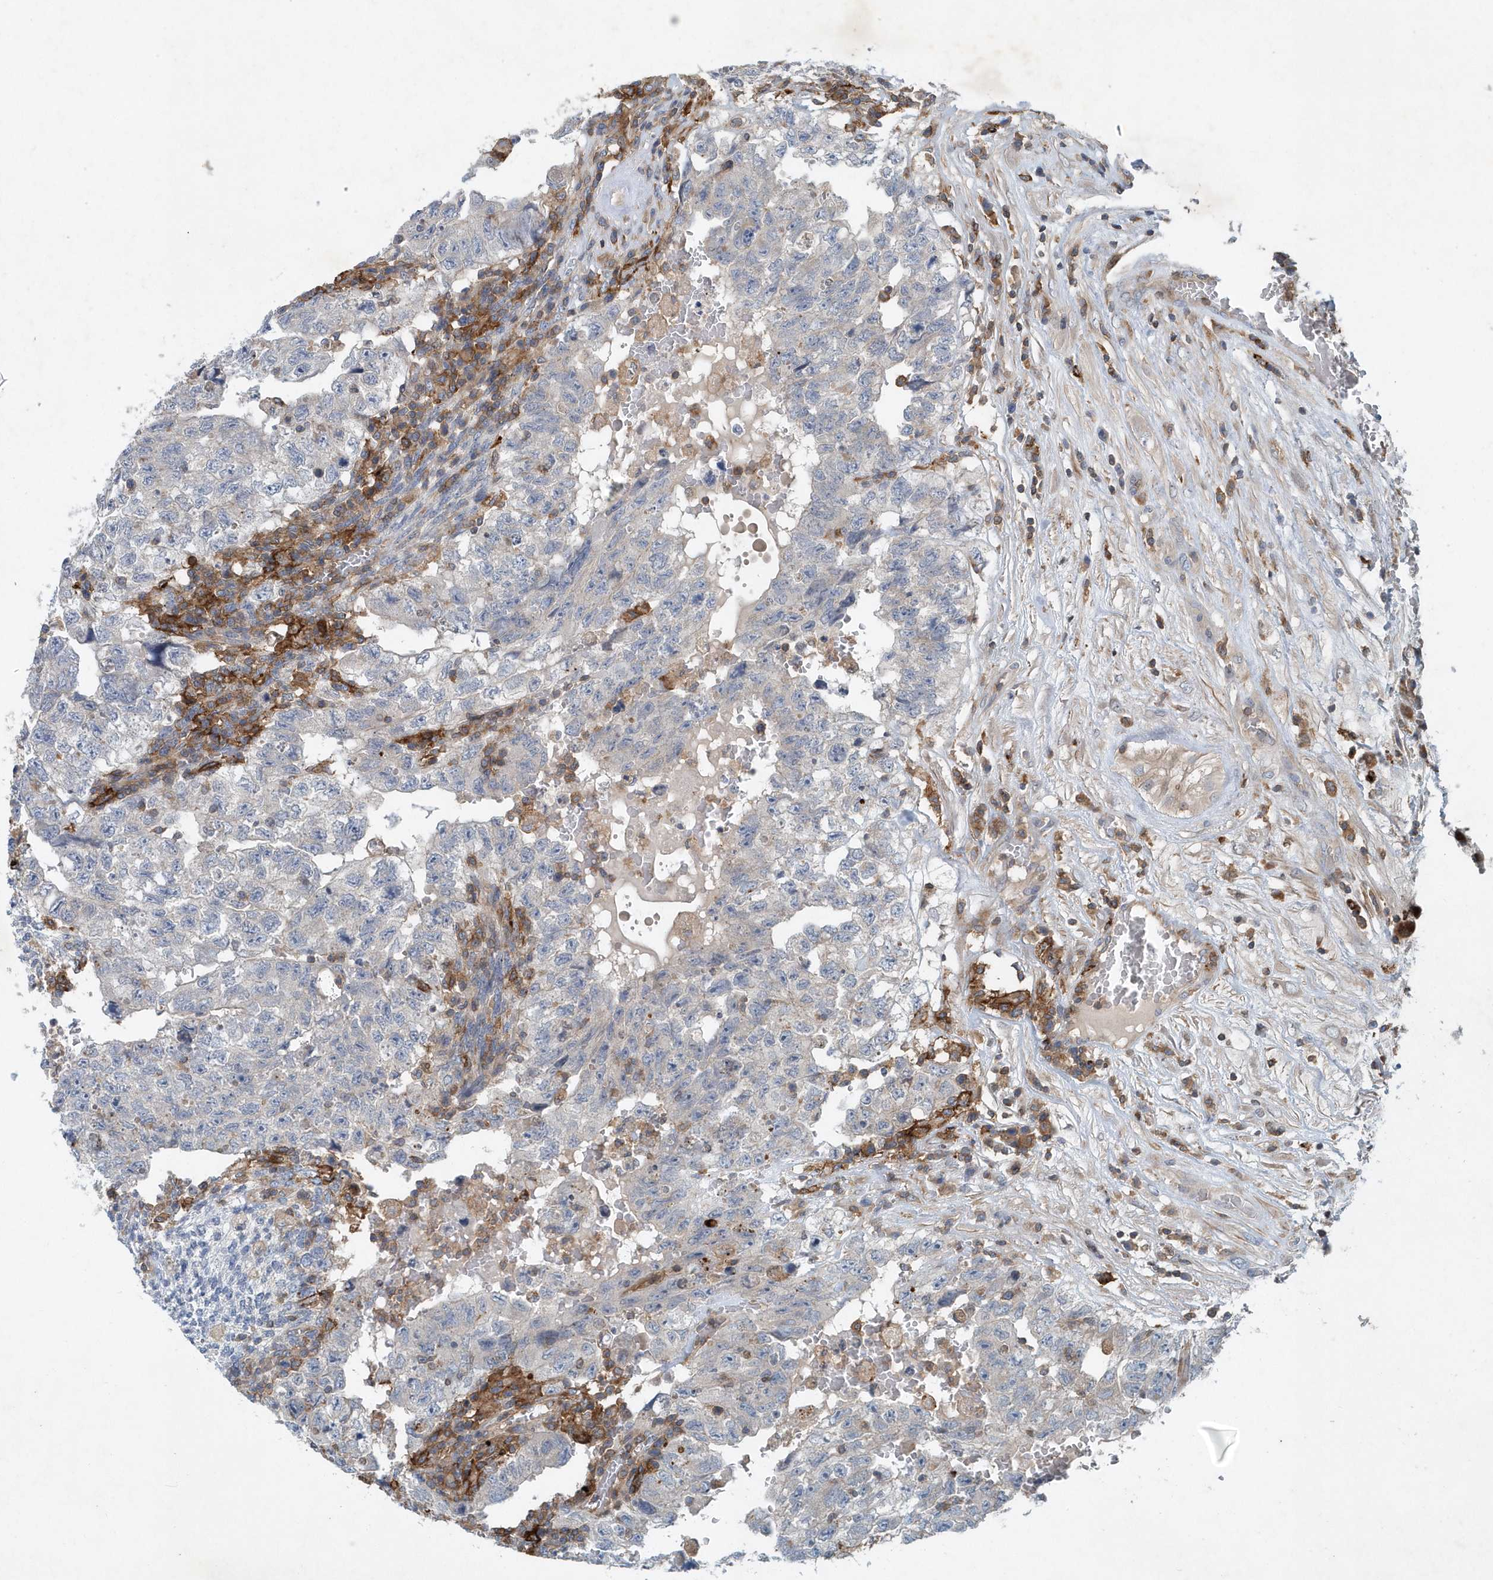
{"staining": {"intensity": "negative", "quantity": "none", "location": "none"}, "tissue": "testis cancer", "cell_type": "Tumor cells", "image_type": "cancer", "snomed": [{"axis": "morphology", "description": "Carcinoma, Embryonal, NOS"}, {"axis": "topography", "description": "Testis"}], "caption": "IHC histopathology image of neoplastic tissue: testis embryonal carcinoma stained with DAB reveals no significant protein positivity in tumor cells. The staining is performed using DAB (3,3'-diaminobenzidine) brown chromogen with nuclei counter-stained in using hematoxylin.", "gene": "P2RY10", "patient": {"sex": "male", "age": 36}}